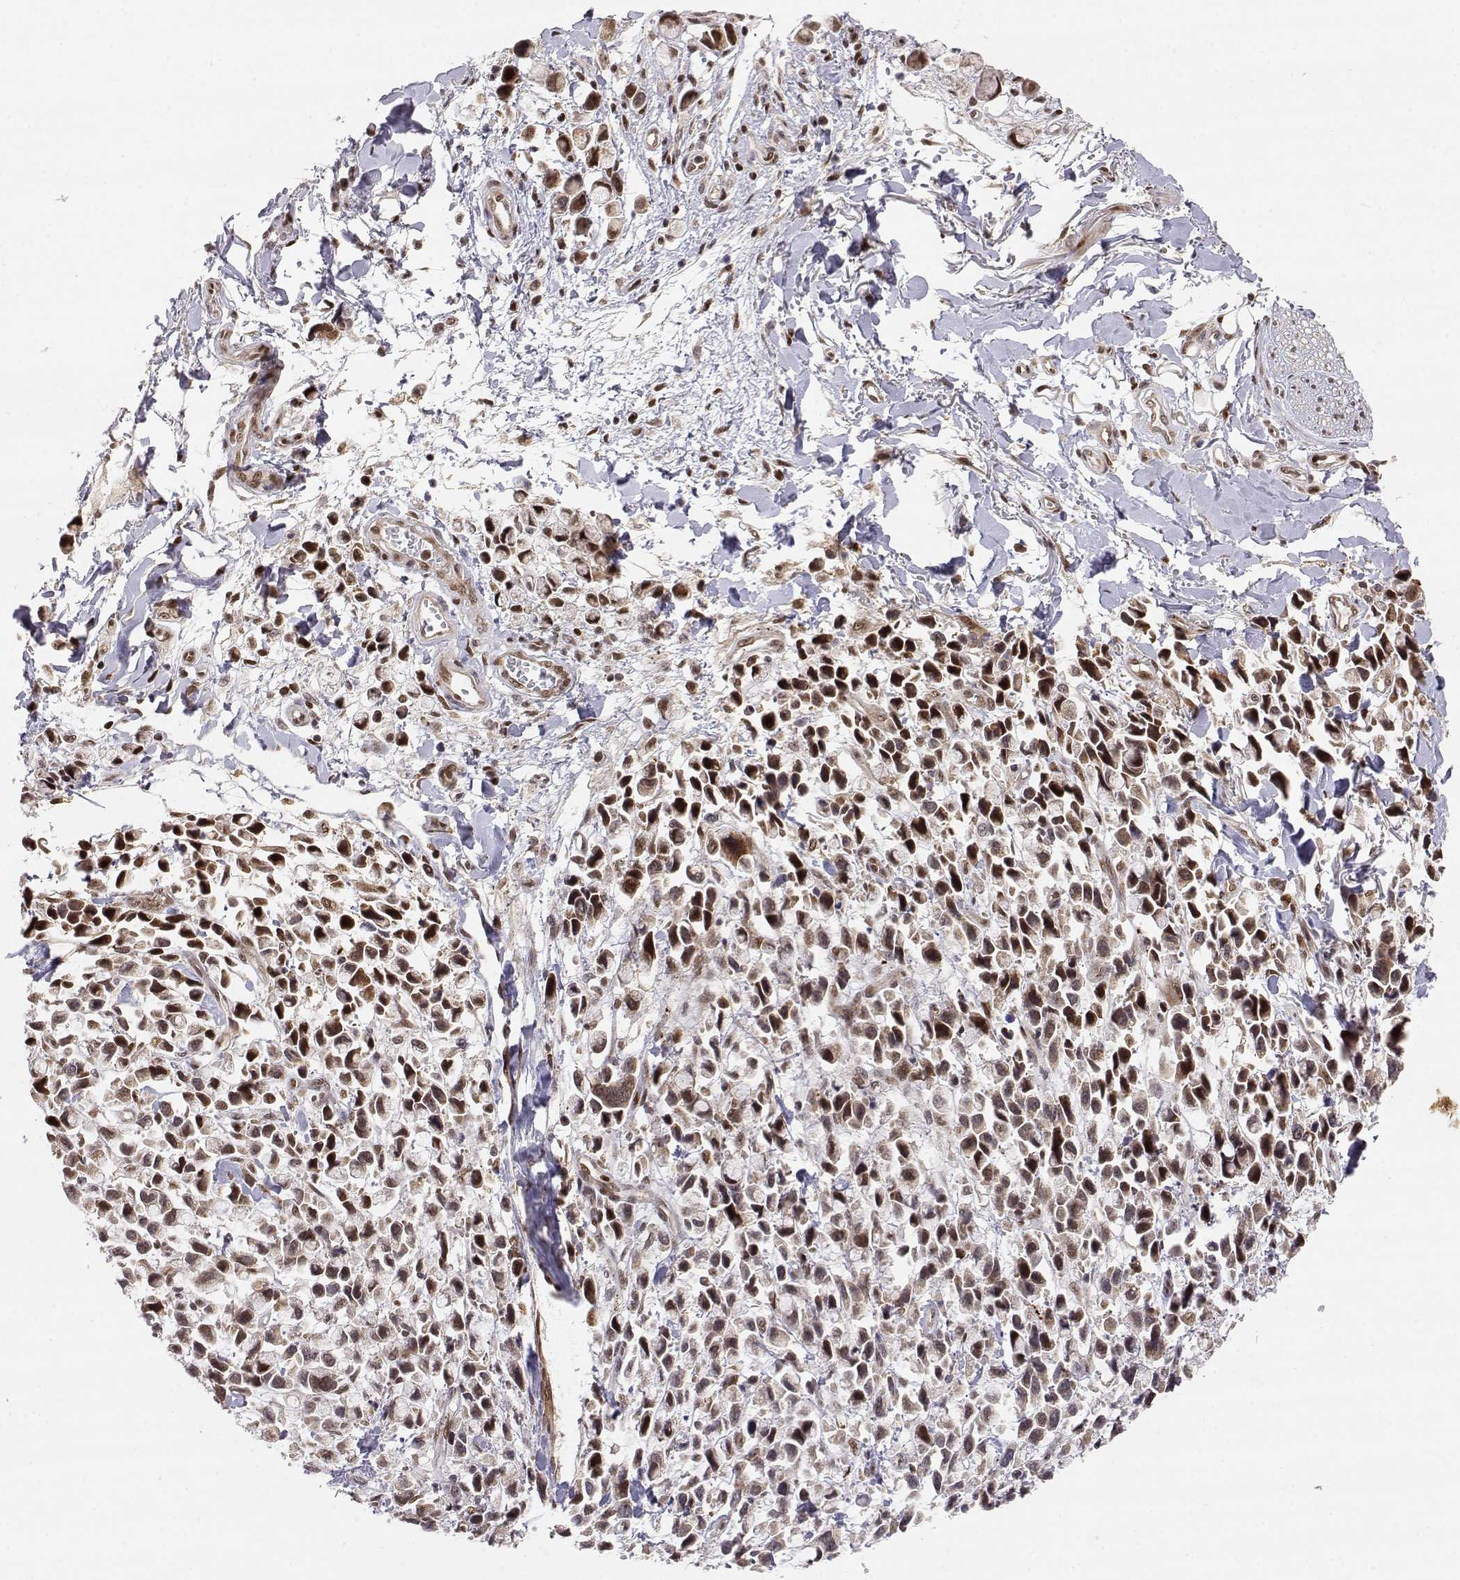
{"staining": {"intensity": "moderate", "quantity": ">75%", "location": "nuclear"}, "tissue": "stomach cancer", "cell_type": "Tumor cells", "image_type": "cancer", "snomed": [{"axis": "morphology", "description": "Adenocarcinoma, NOS"}, {"axis": "topography", "description": "Stomach"}], "caption": "Human stomach cancer stained with a brown dye shows moderate nuclear positive positivity in about >75% of tumor cells.", "gene": "BRCA1", "patient": {"sex": "female", "age": 81}}